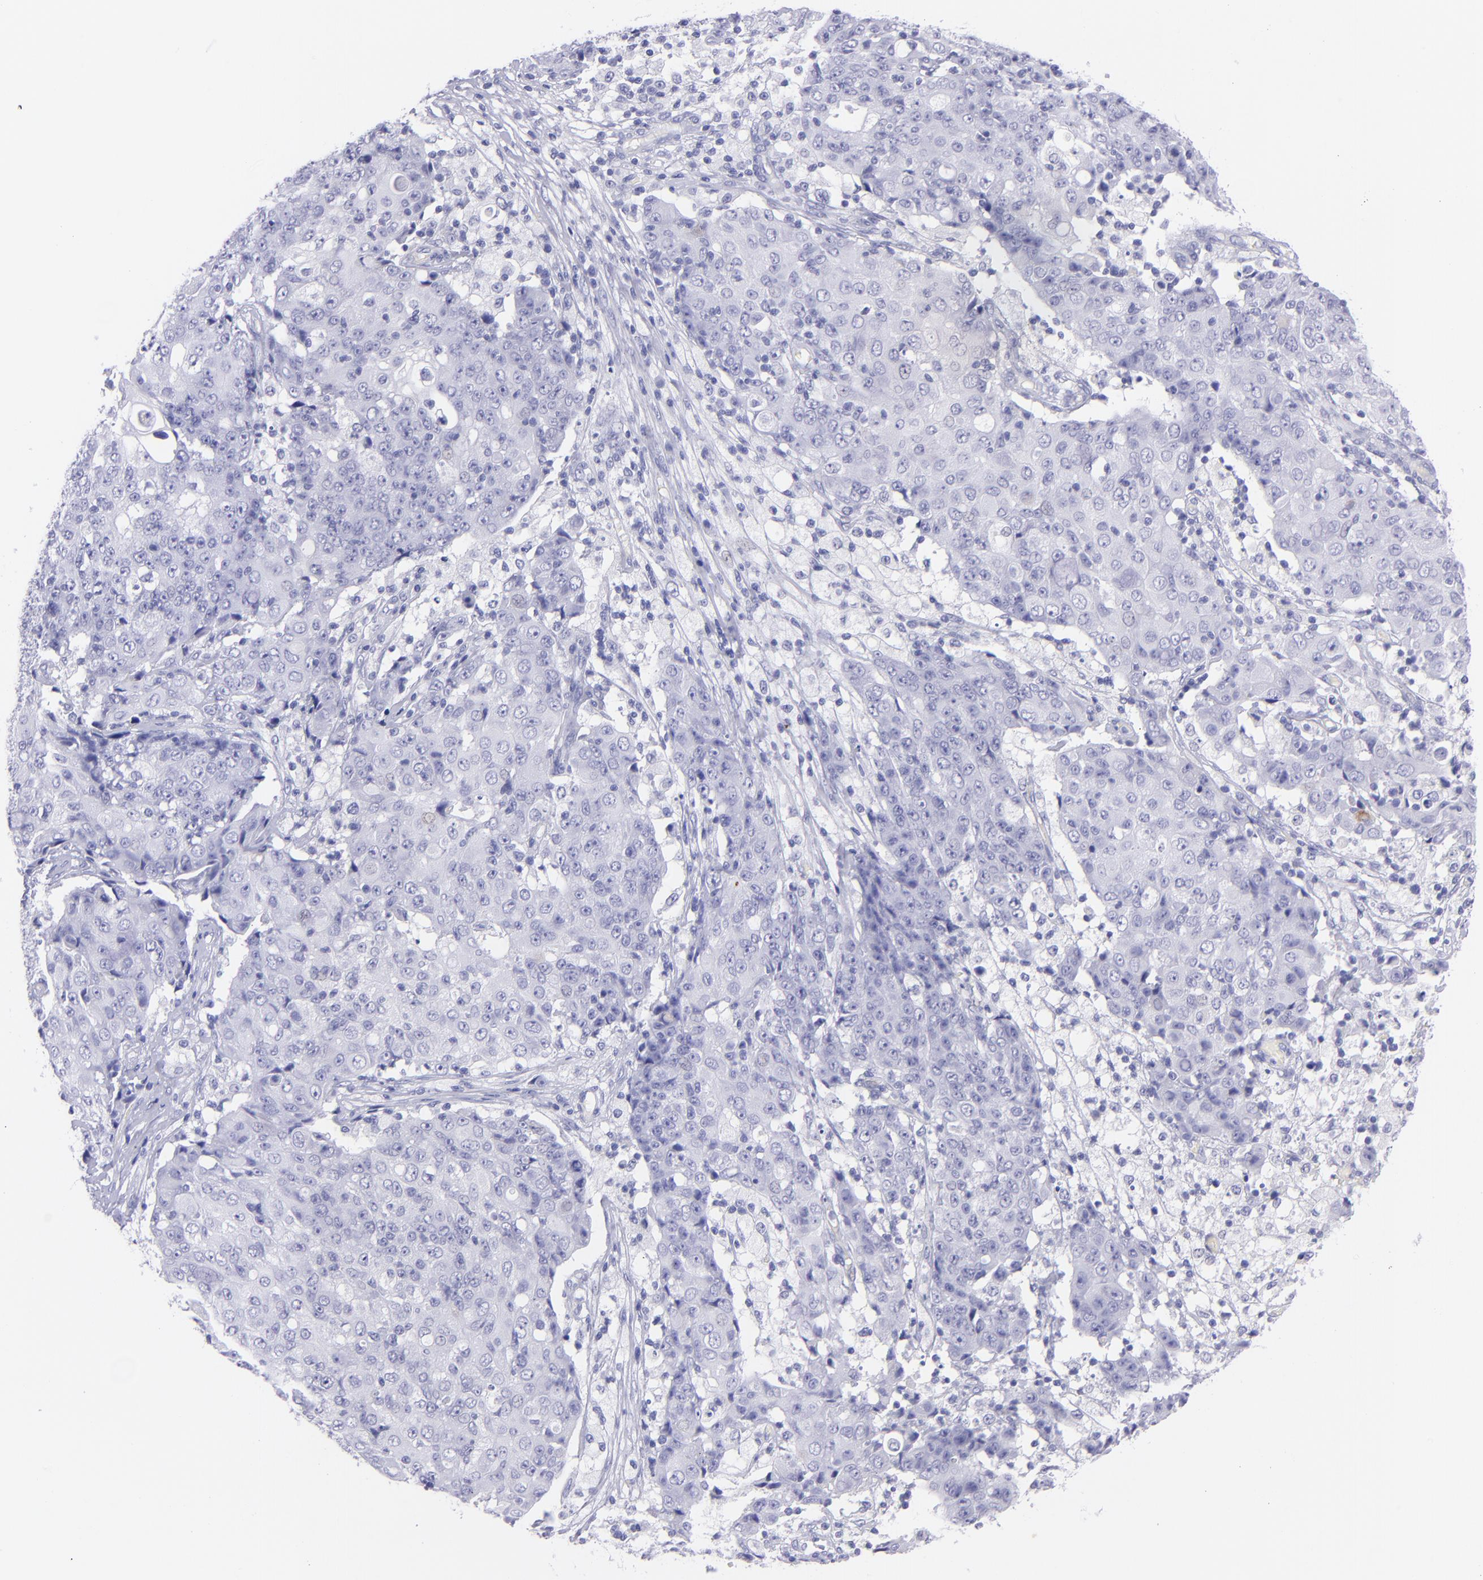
{"staining": {"intensity": "negative", "quantity": "none", "location": "none"}, "tissue": "ovarian cancer", "cell_type": "Tumor cells", "image_type": "cancer", "snomed": [{"axis": "morphology", "description": "Carcinoma, endometroid"}, {"axis": "topography", "description": "Ovary"}], "caption": "Endometroid carcinoma (ovarian) was stained to show a protein in brown. There is no significant expression in tumor cells.", "gene": "PIP", "patient": {"sex": "female", "age": 42}}